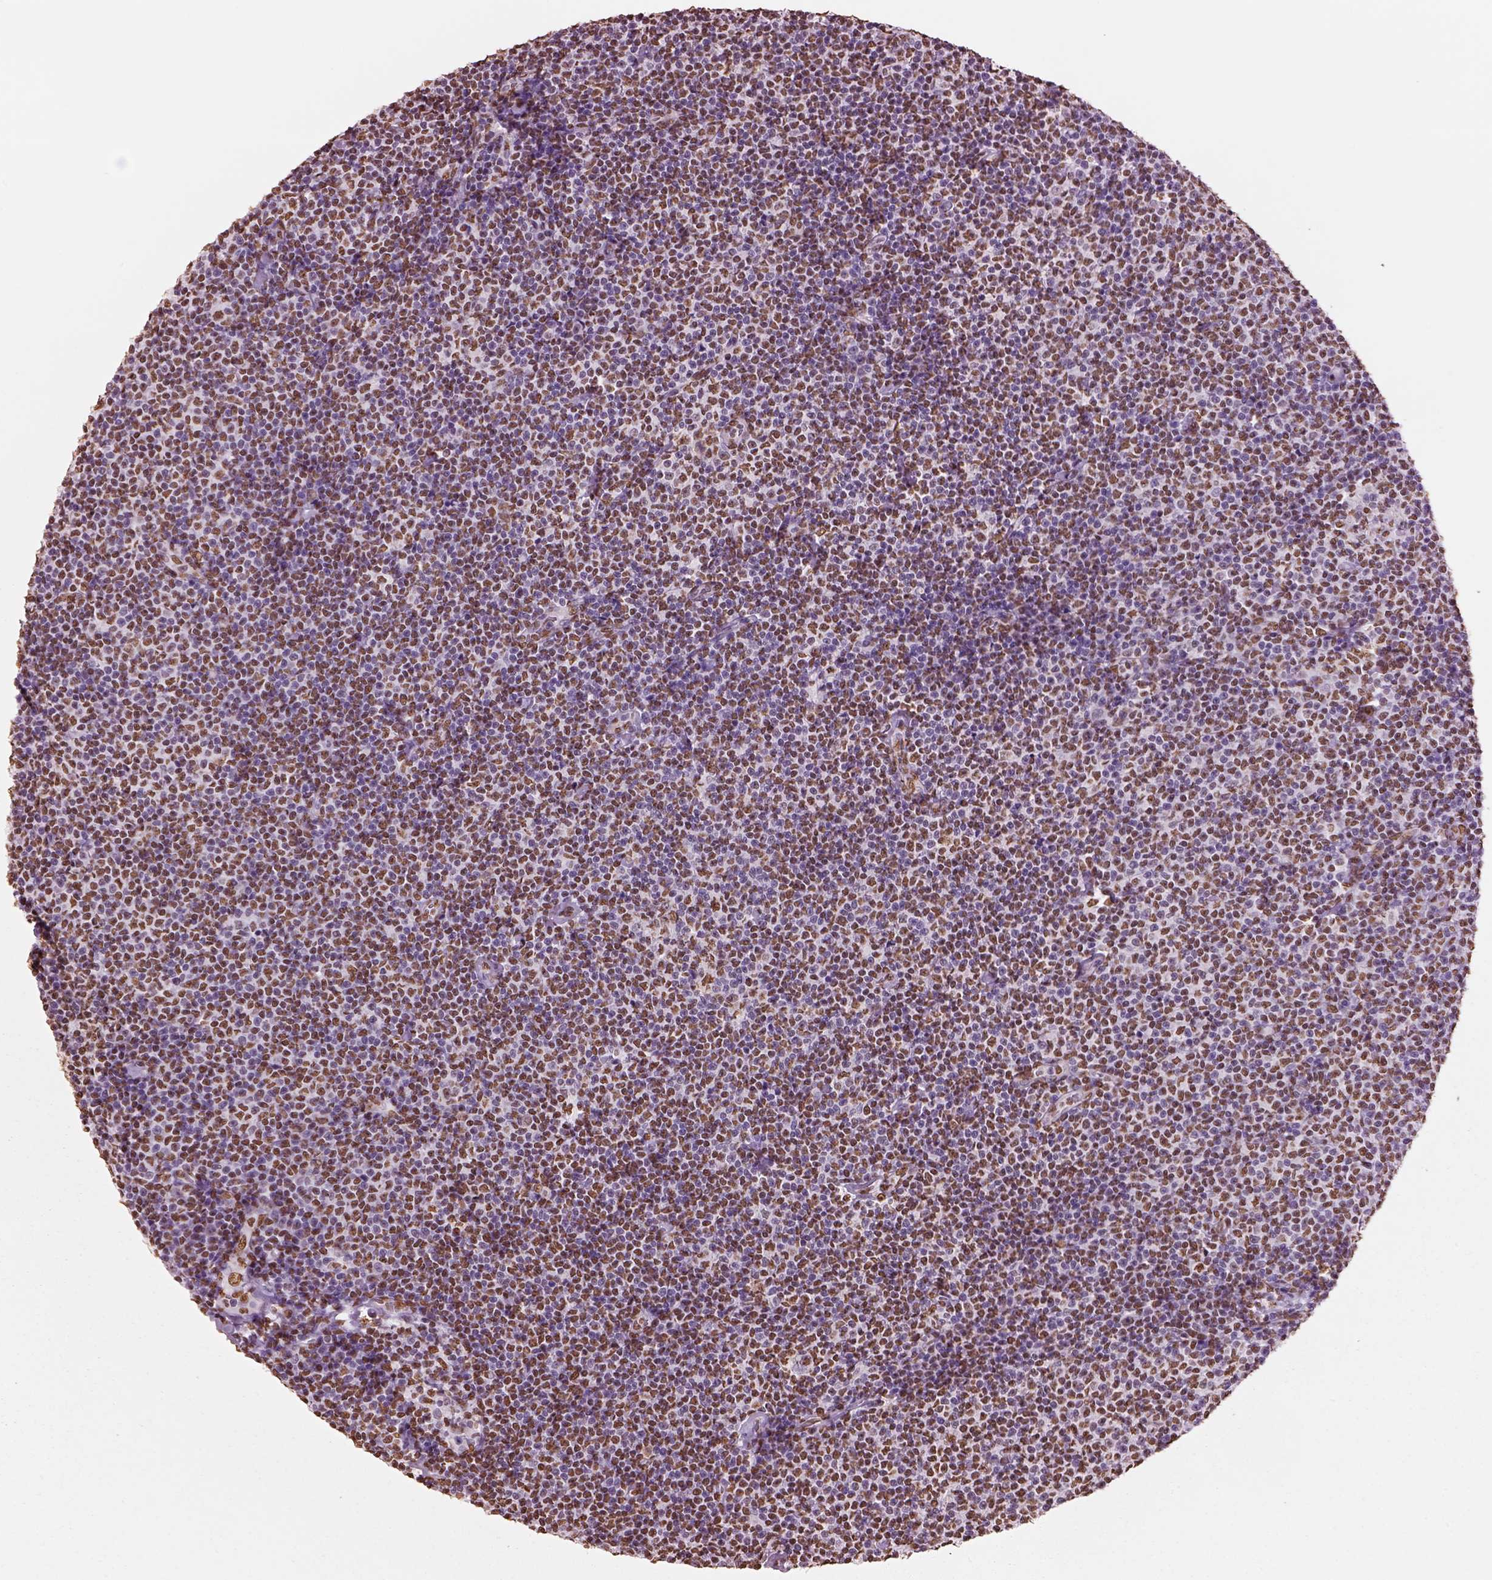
{"staining": {"intensity": "moderate", "quantity": ">75%", "location": "nuclear"}, "tissue": "lymphoma", "cell_type": "Tumor cells", "image_type": "cancer", "snomed": [{"axis": "morphology", "description": "Malignant lymphoma, non-Hodgkin's type, Low grade"}, {"axis": "topography", "description": "Lymph node"}], "caption": "IHC (DAB) staining of malignant lymphoma, non-Hodgkin's type (low-grade) exhibits moderate nuclear protein staining in approximately >75% of tumor cells.", "gene": "DDX3X", "patient": {"sex": "male", "age": 81}}